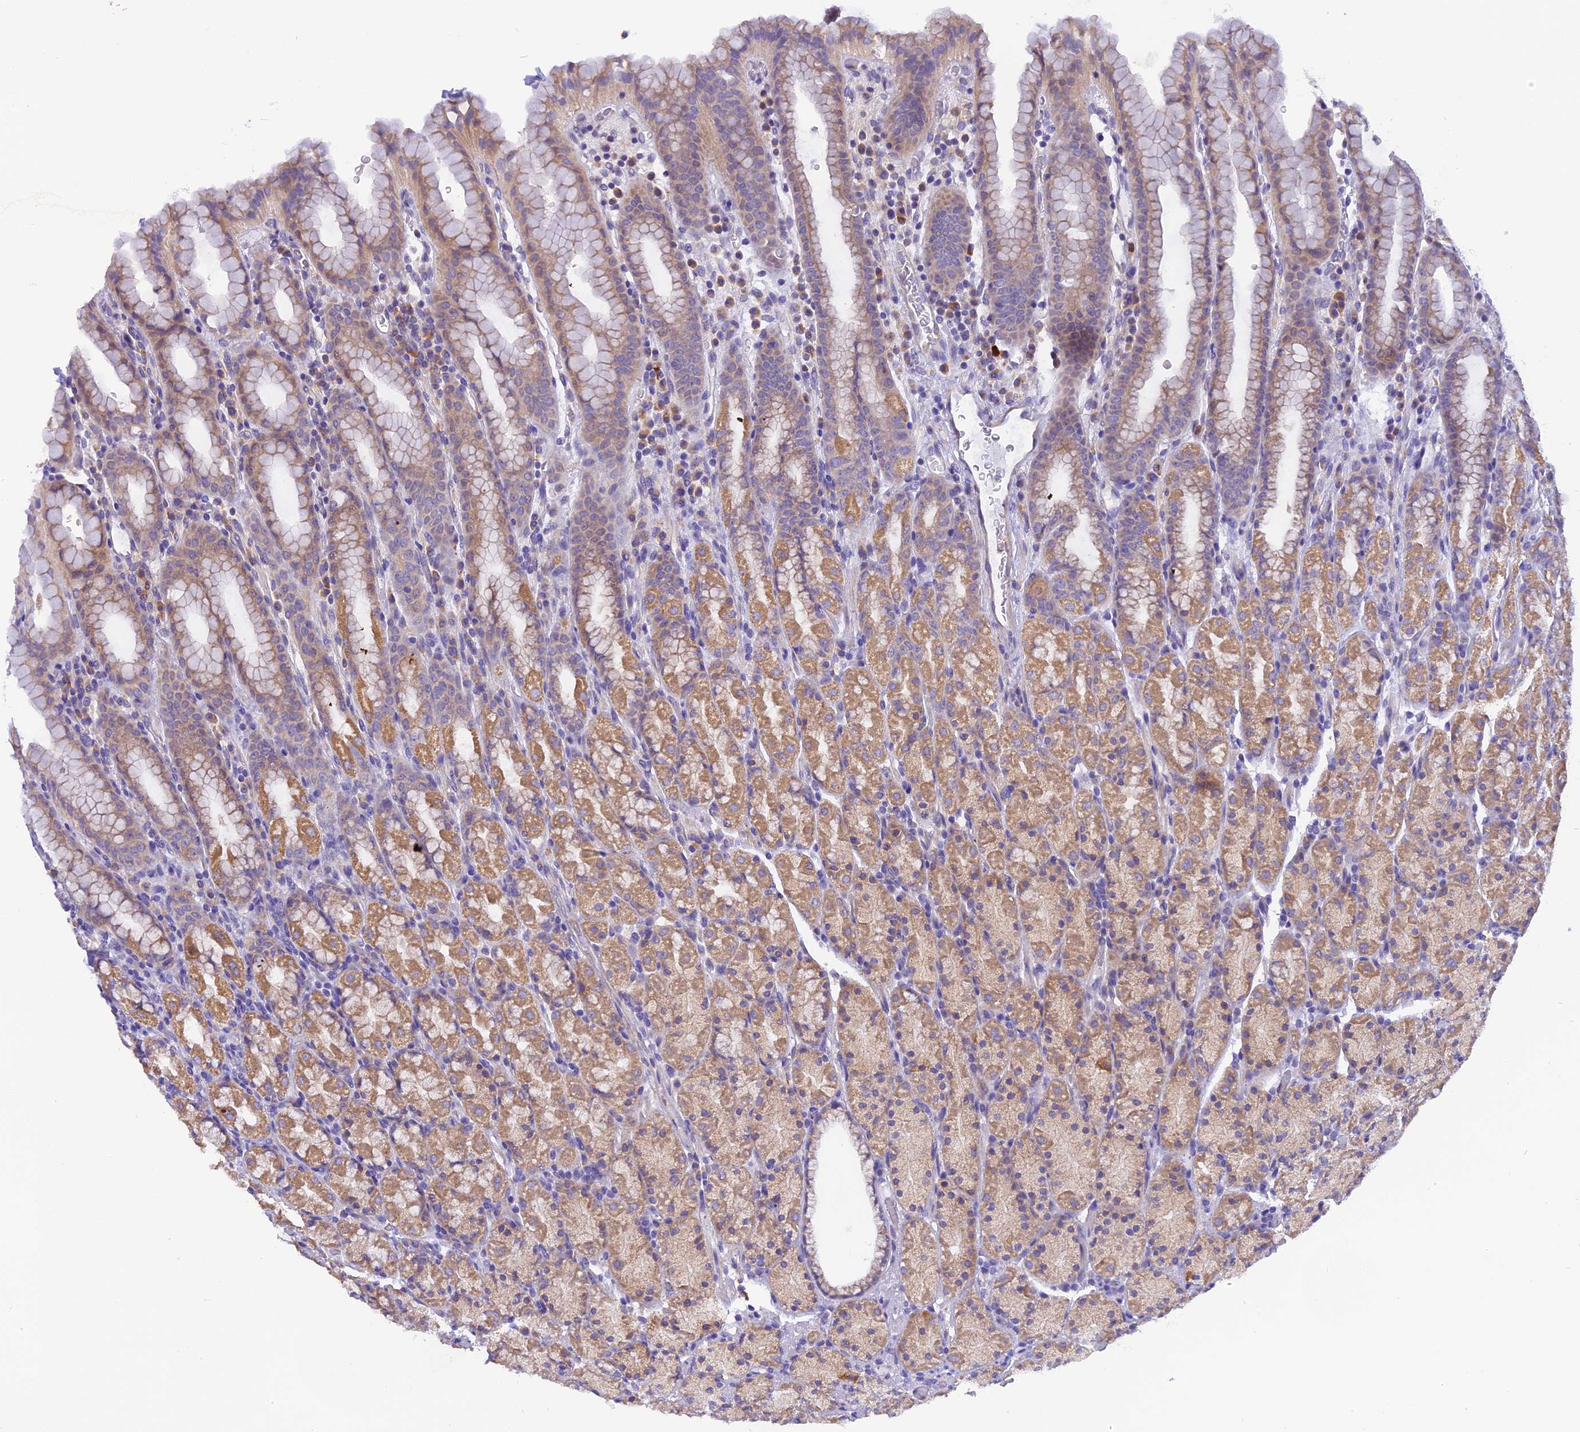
{"staining": {"intensity": "moderate", "quantity": ">75%", "location": "cytoplasmic/membranous"}, "tissue": "stomach", "cell_type": "Glandular cells", "image_type": "normal", "snomed": [{"axis": "morphology", "description": "Normal tissue, NOS"}, {"axis": "topography", "description": "Stomach, upper"}, {"axis": "topography", "description": "Stomach, lower"}, {"axis": "topography", "description": "Small intestine"}], "caption": "The immunohistochemical stain highlights moderate cytoplasmic/membranous staining in glandular cells of unremarkable stomach. The staining was performed using DAB (3,3'-diaminobenzidine), with brown indicating positive protein expression. Nuclei are stained blue with hematoxylin.", "gene": "TRIM3", "patient": {"sex": "male", "age": 68}}